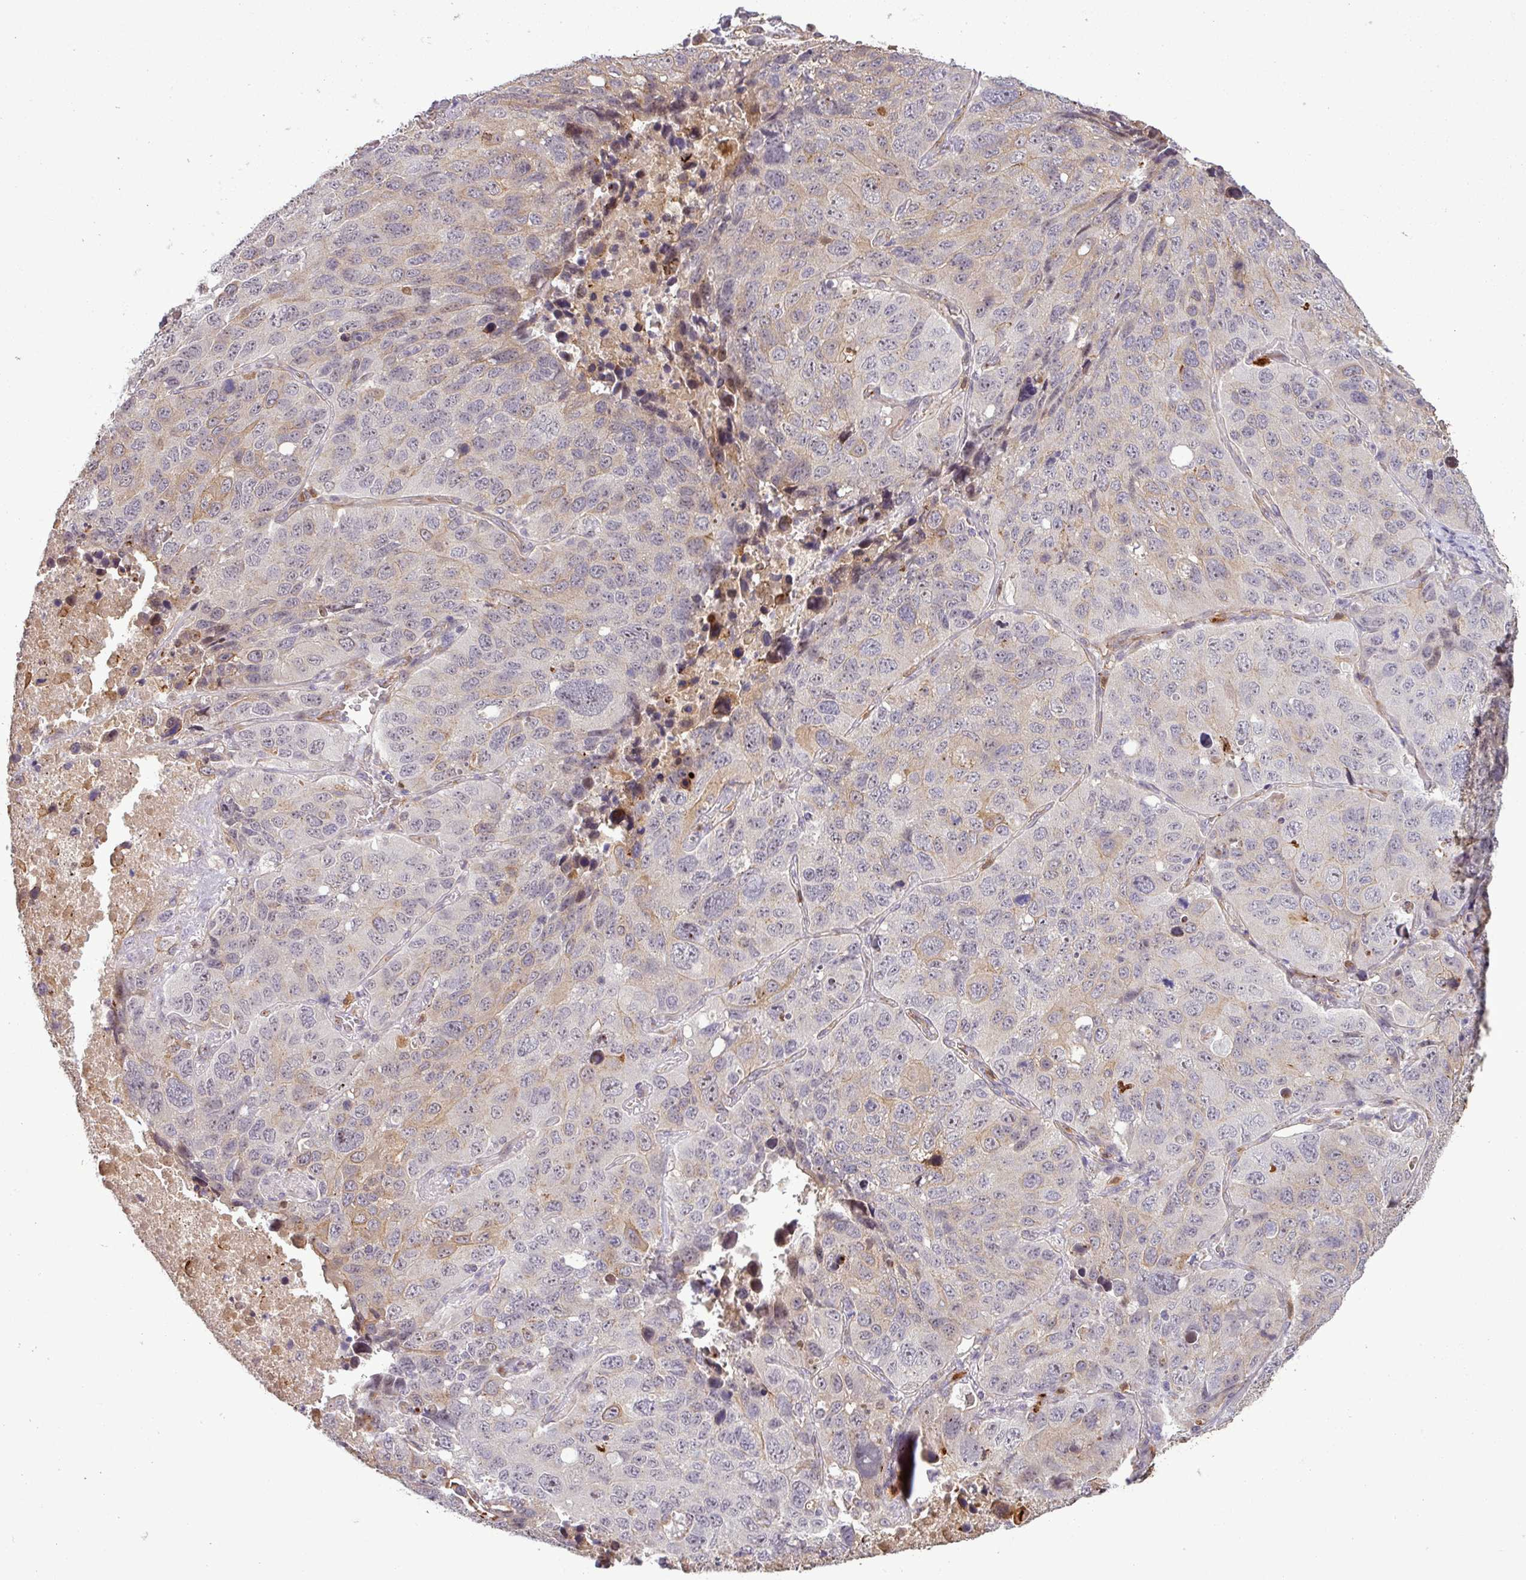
{"staining": {"intensity": "weak", "quantity": "<25%", "location": "cytoplasmic/membranous,nuclear"}, "tissue": "lung cancer", "cell_type": "Tumor cells", "image_type": "cancer", "snomed": [{"axis": "morphology", "description": "Squamous cell carcinoma, NOS"}, {"axis": "topography", "description": "Lung"}], "caption": "The immunohistochemistry image has no significant staining in tumor cells of lung squamous cell carcinoma tissue. (Stains: DAB immunohistochemistry (IHC) with hematoxylin counter stain, Microscopy: brightfield microscopy at high magnification).", "gene": "PCDH1", "patient": {"sex": "male", "age": 60}}